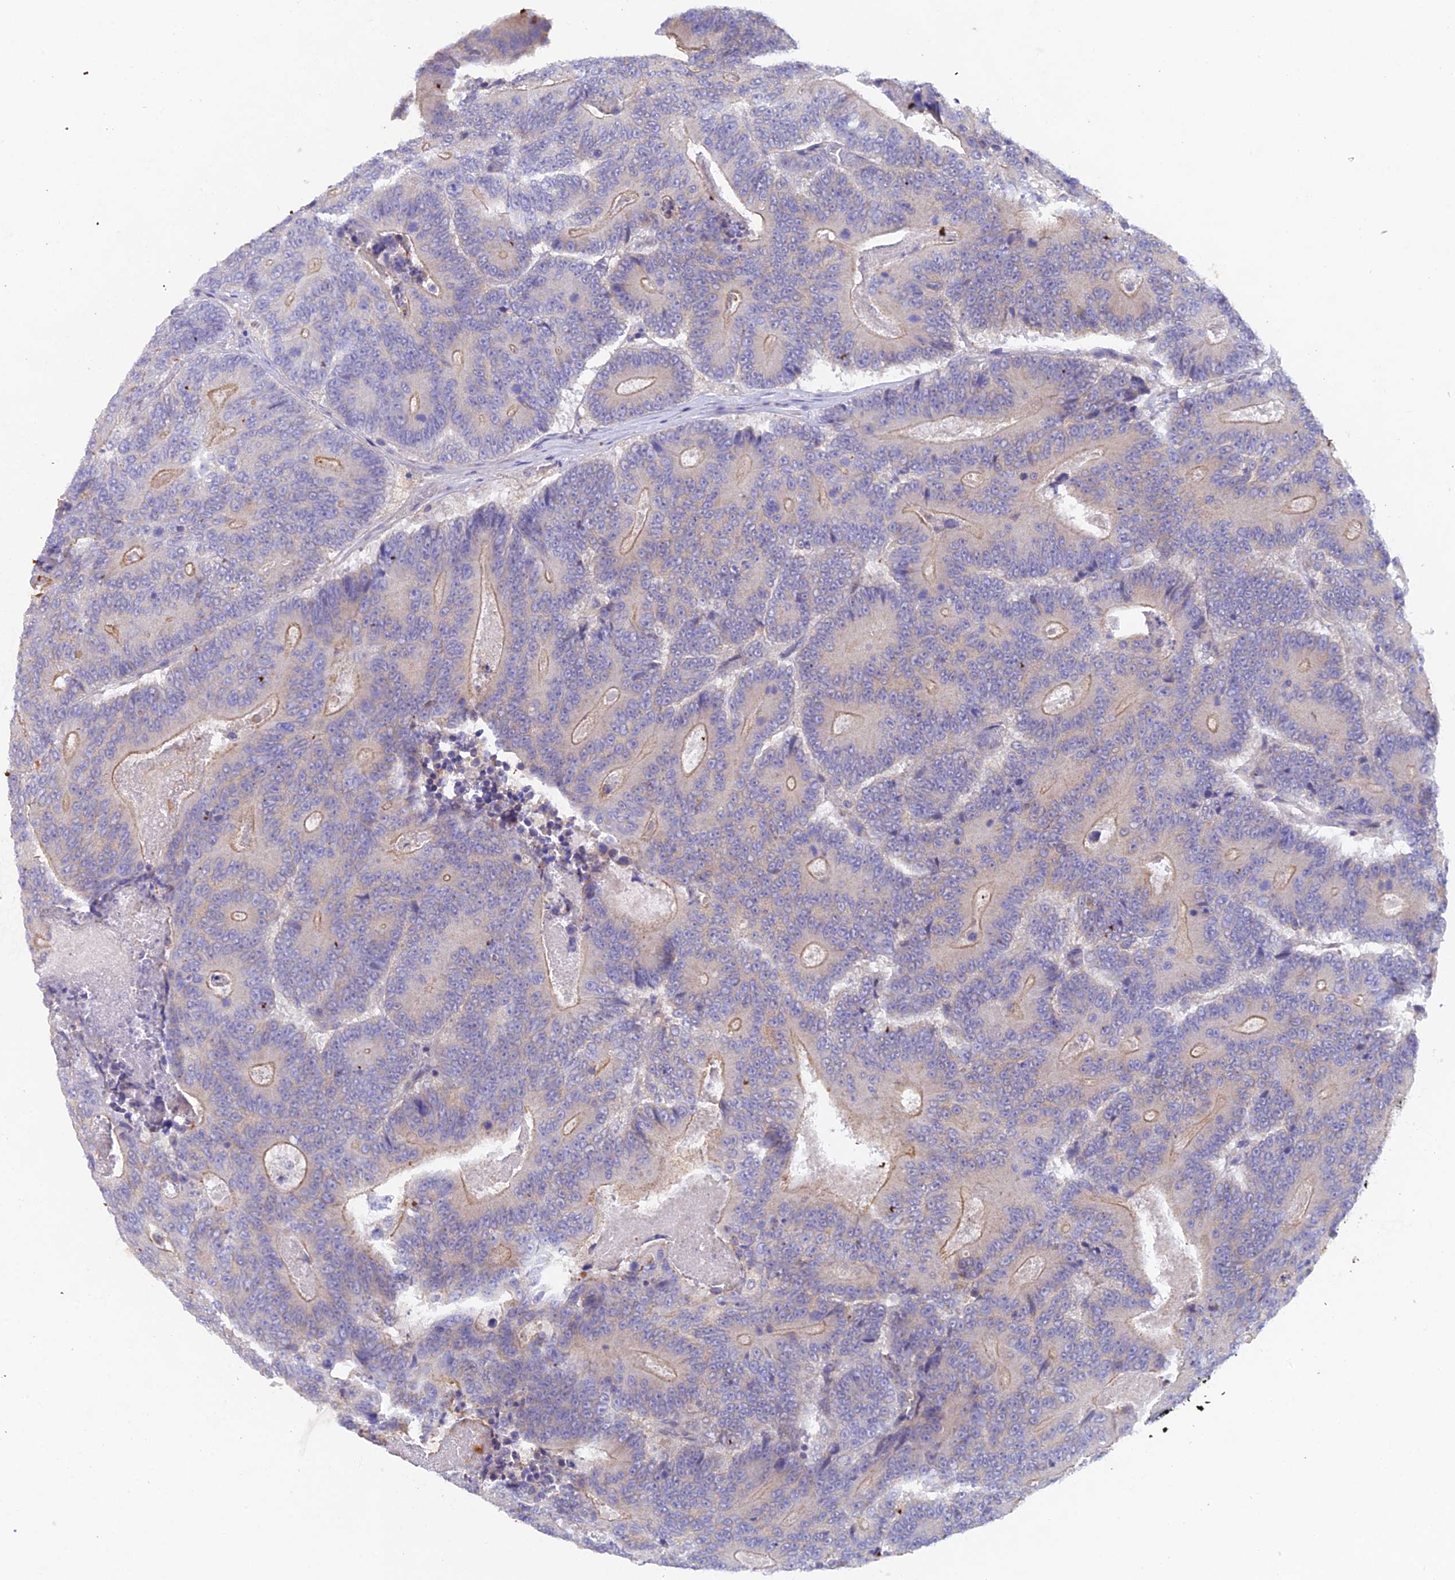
{"staining": {"intensity": "moderate", "quantity": "<25%", "location": "cytoplasmic/membranous"}, "tissue": "colorectal cancer", "cell_type": "Tumor cells", "image_type": "cancer", "snomed": [{"axis": "morphology", "description": "Adenocarcinoma, NOS"}, {"axis": "topography", "description": "Colon"}], "caption": "DAB (3,3'-diaminobenzidine) immunohistochemical staining of human colorectal cancer (adenocarcinoma) exhibits moderate cytoplasmic/membranous protein expression in approximately <25% of tumor cells.", "gene": "FZR1", "patient": {"sex": "male", "age": 83}}